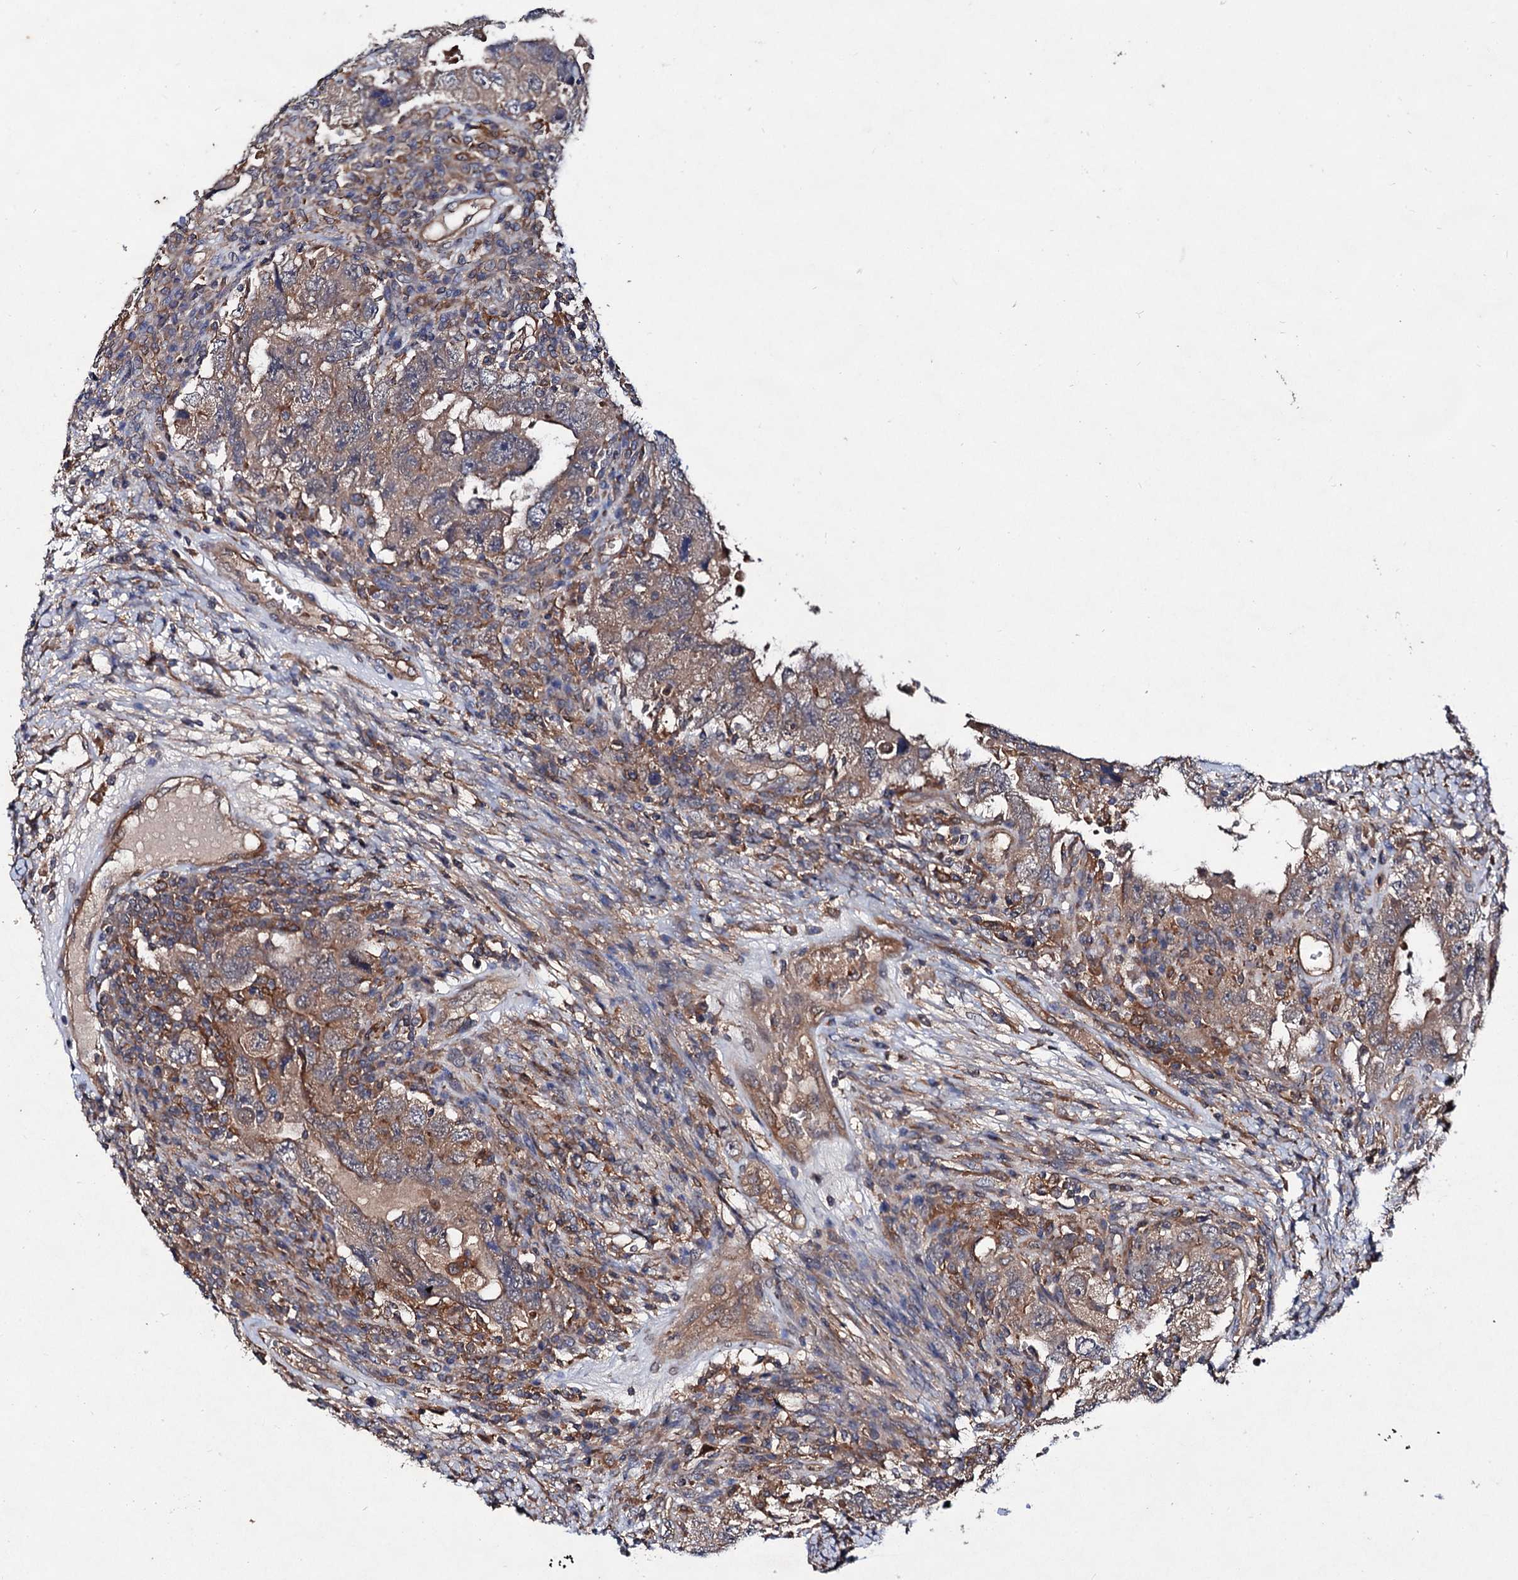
{"staining": {"intensity": "moderate", "quantity": ">75%", "location": "cytoplasmic/membranous"}, "tissue": "testis cancer", "cell_type": "Tumor cells", "image_type": "cancer", "snomed": [{"axis": "morphology", "description": "Carcinoma, Embryonal, NOS"}, {"axis": "topography", "description": "Testis"}], "caption": "Embryonal carcinoma (testis) stained for a protein displays moderate cytoplasmic/membranous positivity in tumor cells.", "gene": "VPS29", "patient": {"sex": "male", "age": 26}}